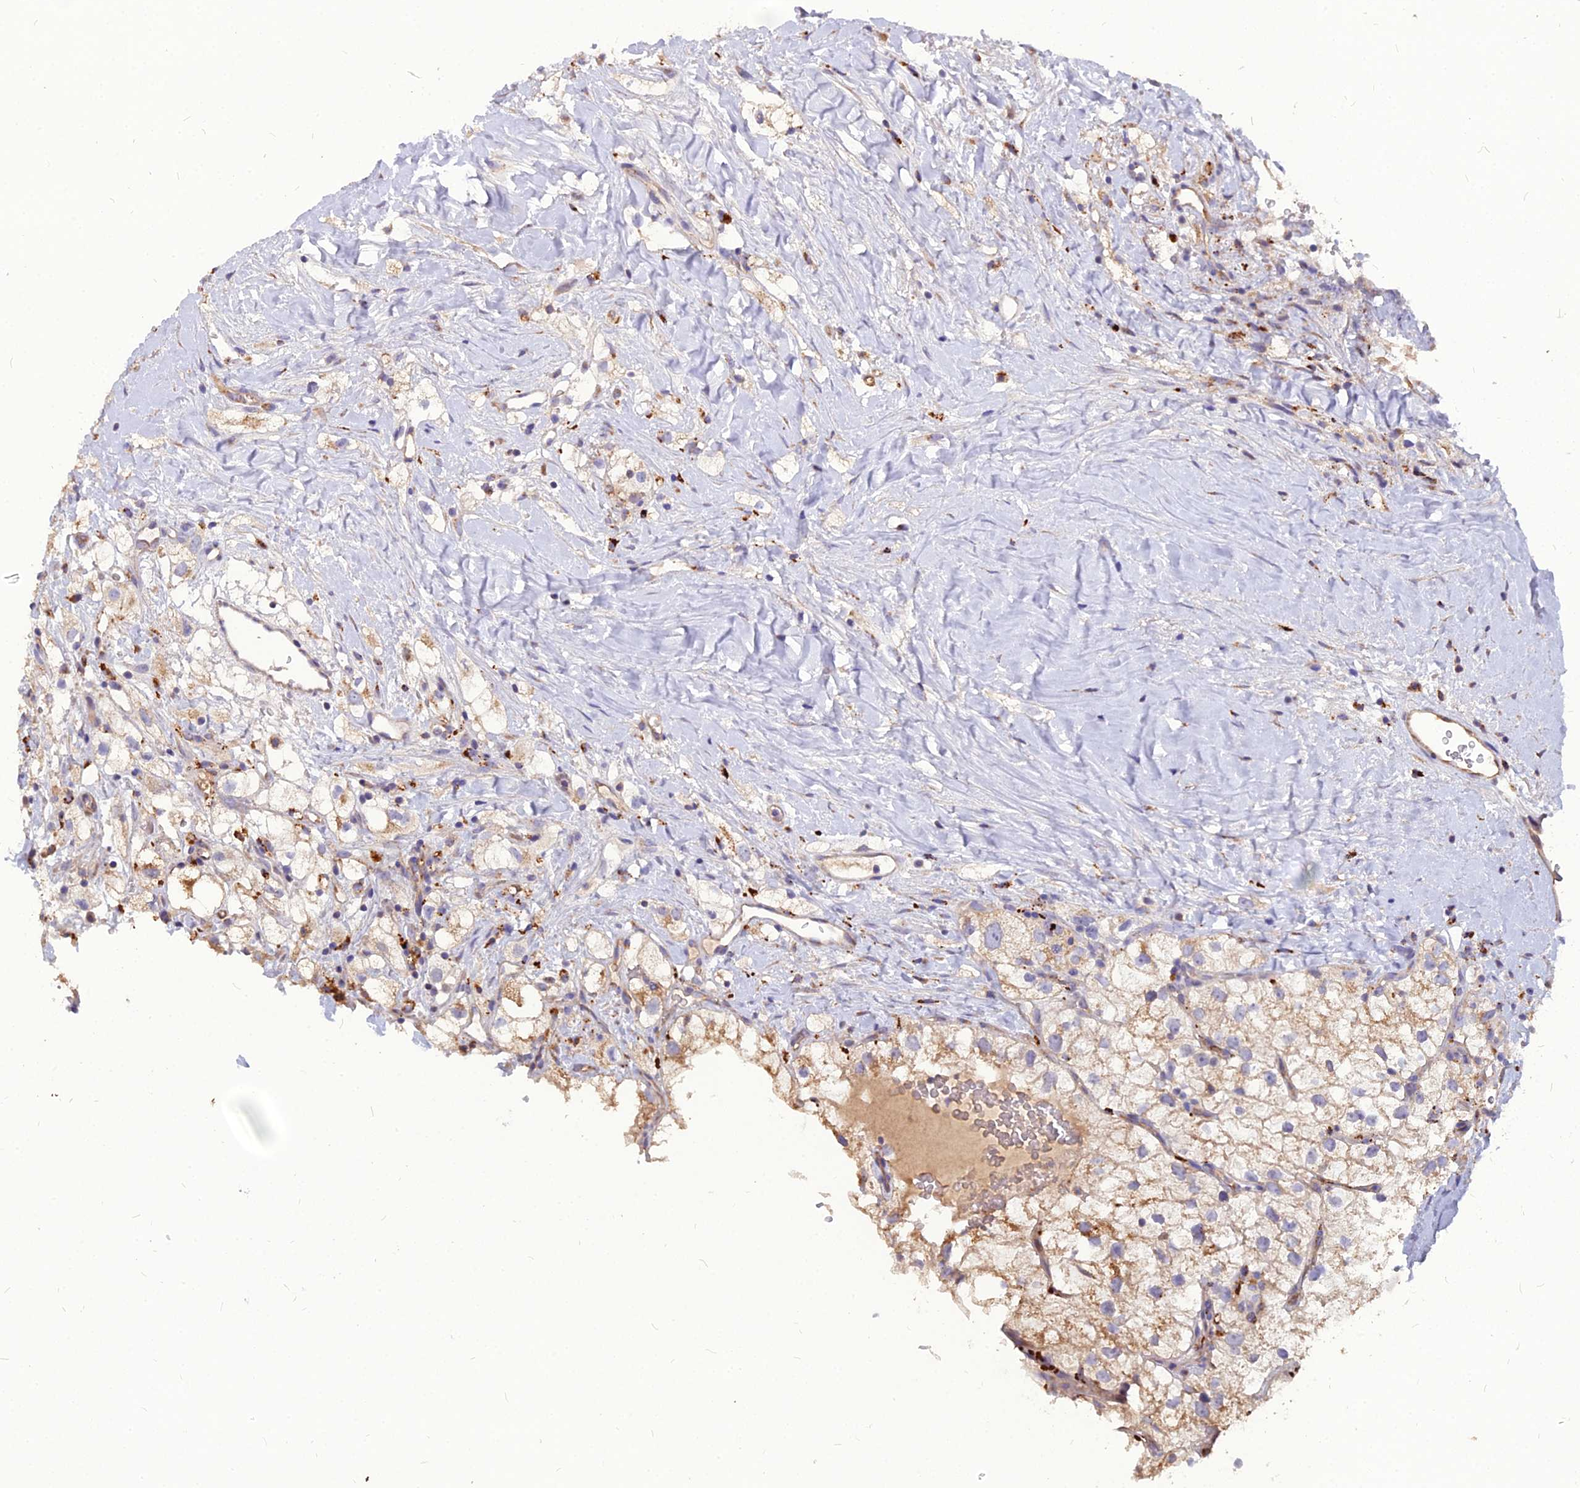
{"staining": {"intensity": "weak", "quantity": "25%-75%", "location": "cytoplasmic/membranous"}, "tissue": "renal cancer", "cell_type": "Tumor cells", "image_type": "cancer", "snomed": [{"axis": "morphology", "description": "Adenocarcinoma, NOS"}, {"axis": "topography", "description": "Kidney"}], "caption": "Tumor cells reveal low levels of weak cytoplasmic/membranous staining in about 25%-75% of cells in renal adenocarcinoma.", "gene": "PCED1B", "patient": {"sex": "male", "age": 59}}